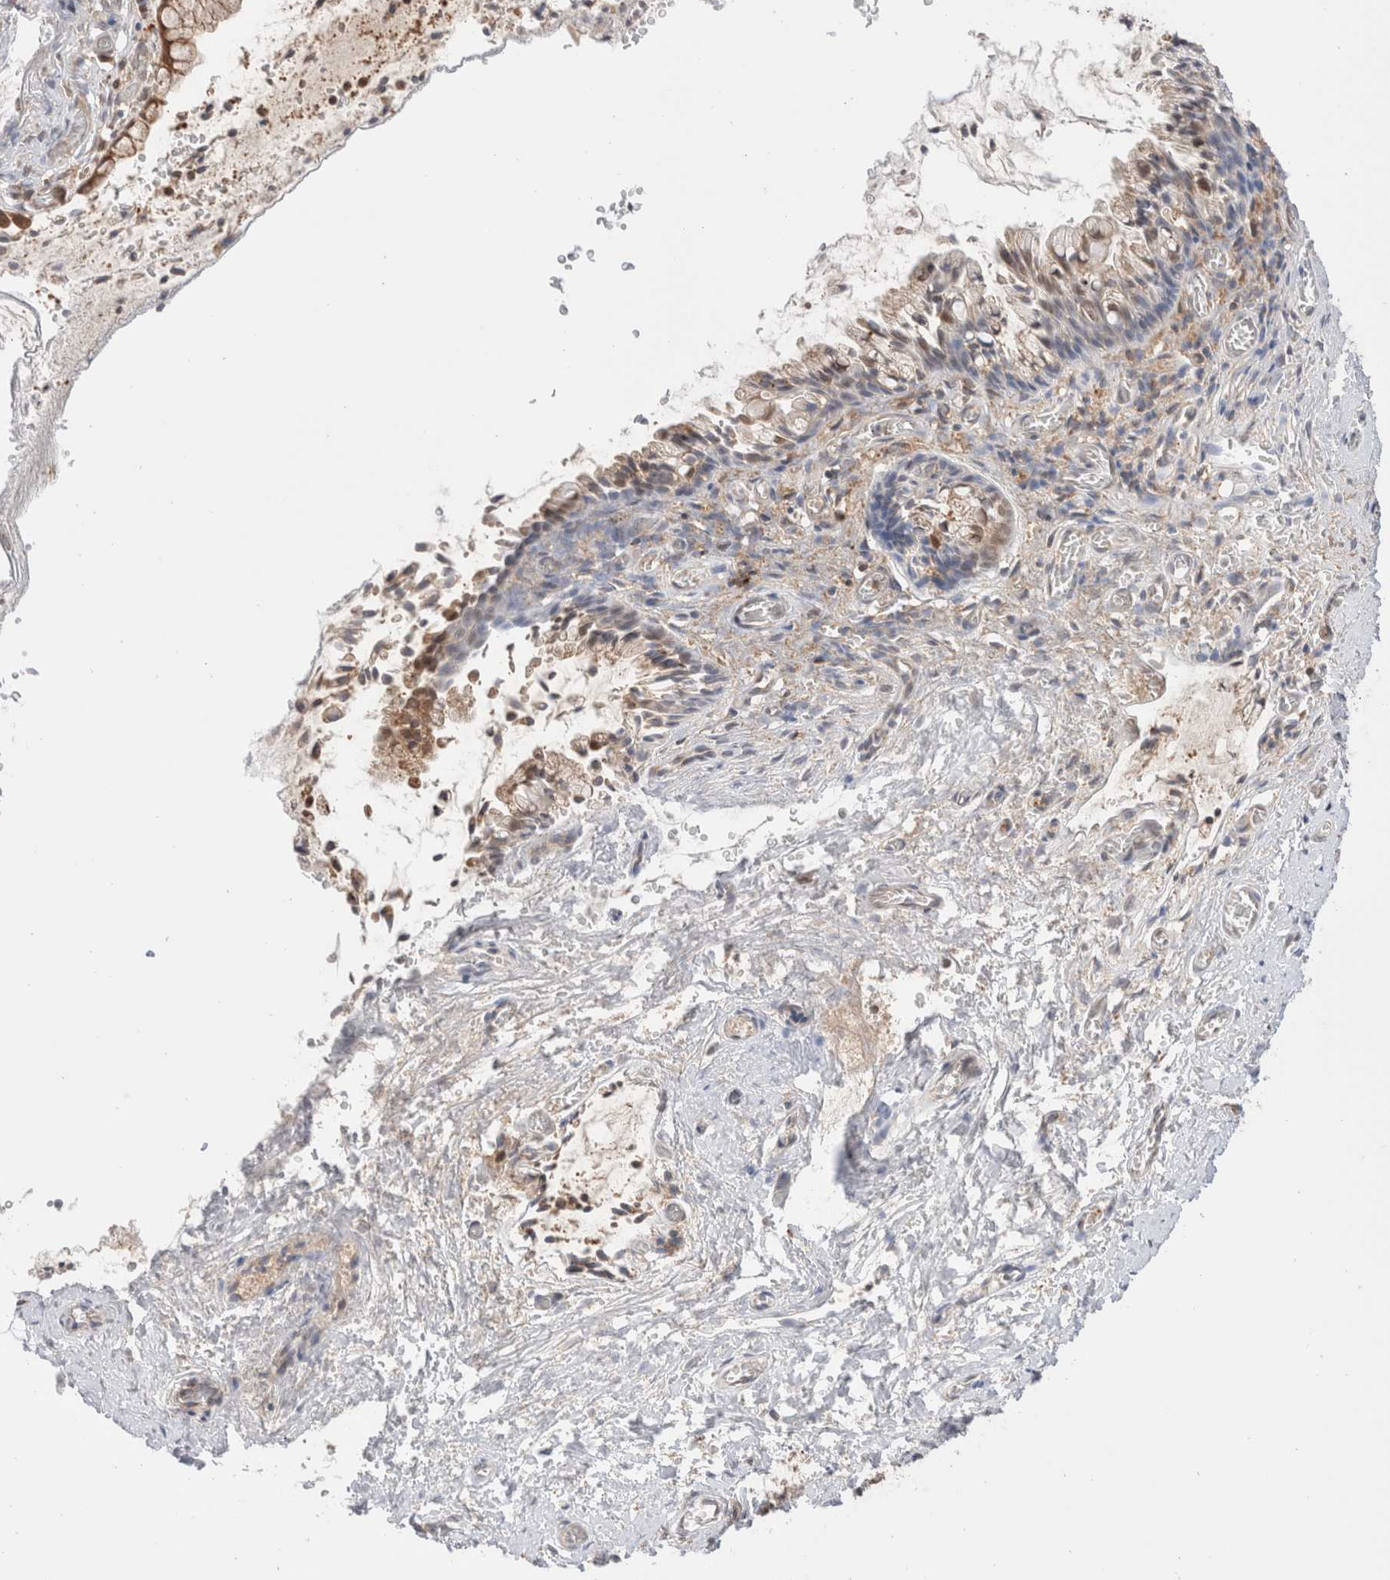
{"staining": {"intensity": "moderate", "quantity": ">75%", "location": "cytoplasmic/membranous,nuclear"}, "tissue": "cervix", "cell_type": "Glandular cells", "image_type": "normal", "snomed": [{"axis": "morphology", "description": "Normal tissue, NOS"}, {"axis": "topography", "description": "Cervix"}], "caption": "The image exhibits immunohistochemical staining of normal cervix. There is moderate cytoplasmic/membranous,nuclear expression is seen in about >75% of glandular cells. The staining was performed using DAB, with brown indicating positive protein expression. Nuclei are stained blue with hematoxylin.", "gene": "XKR4", "patient": {"sex": "female", "age": 55}}